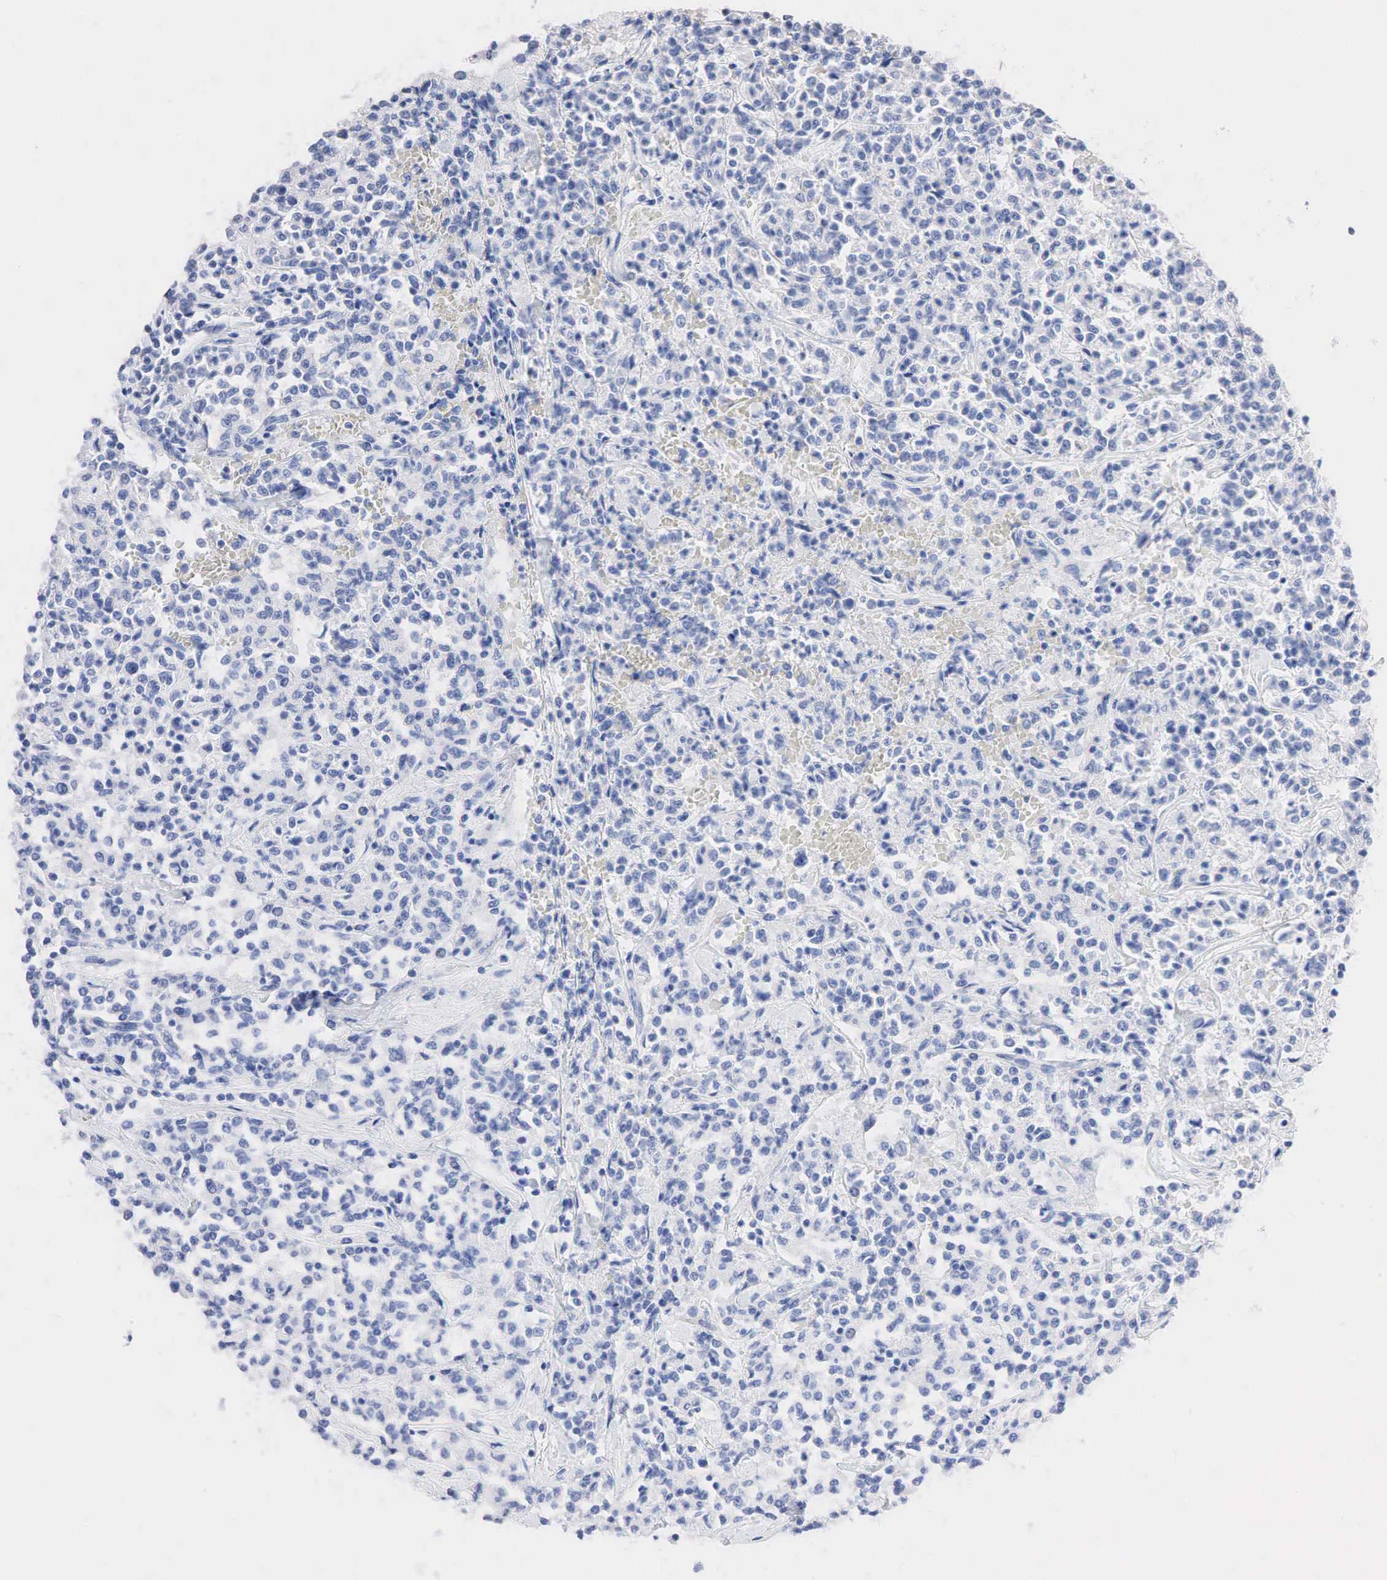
{"staining": {"intensity": "negative", "quantity": "none", "location": "none"}, "tissue": "lymphoma", "cell_type": "Tumor cells", "image_type": "cancer", "snomed": [{"axis": "morphology", "description": "Malignant lymphoma, non-Hodgkin's type, Low grade"}, {"axis": "topography", "description": "Small intestine"}], "caption": "There is no significant positivity in tumor cells of lymphoma.", "gene": "SST", "patient": {"sex": "female", "age": 59}}